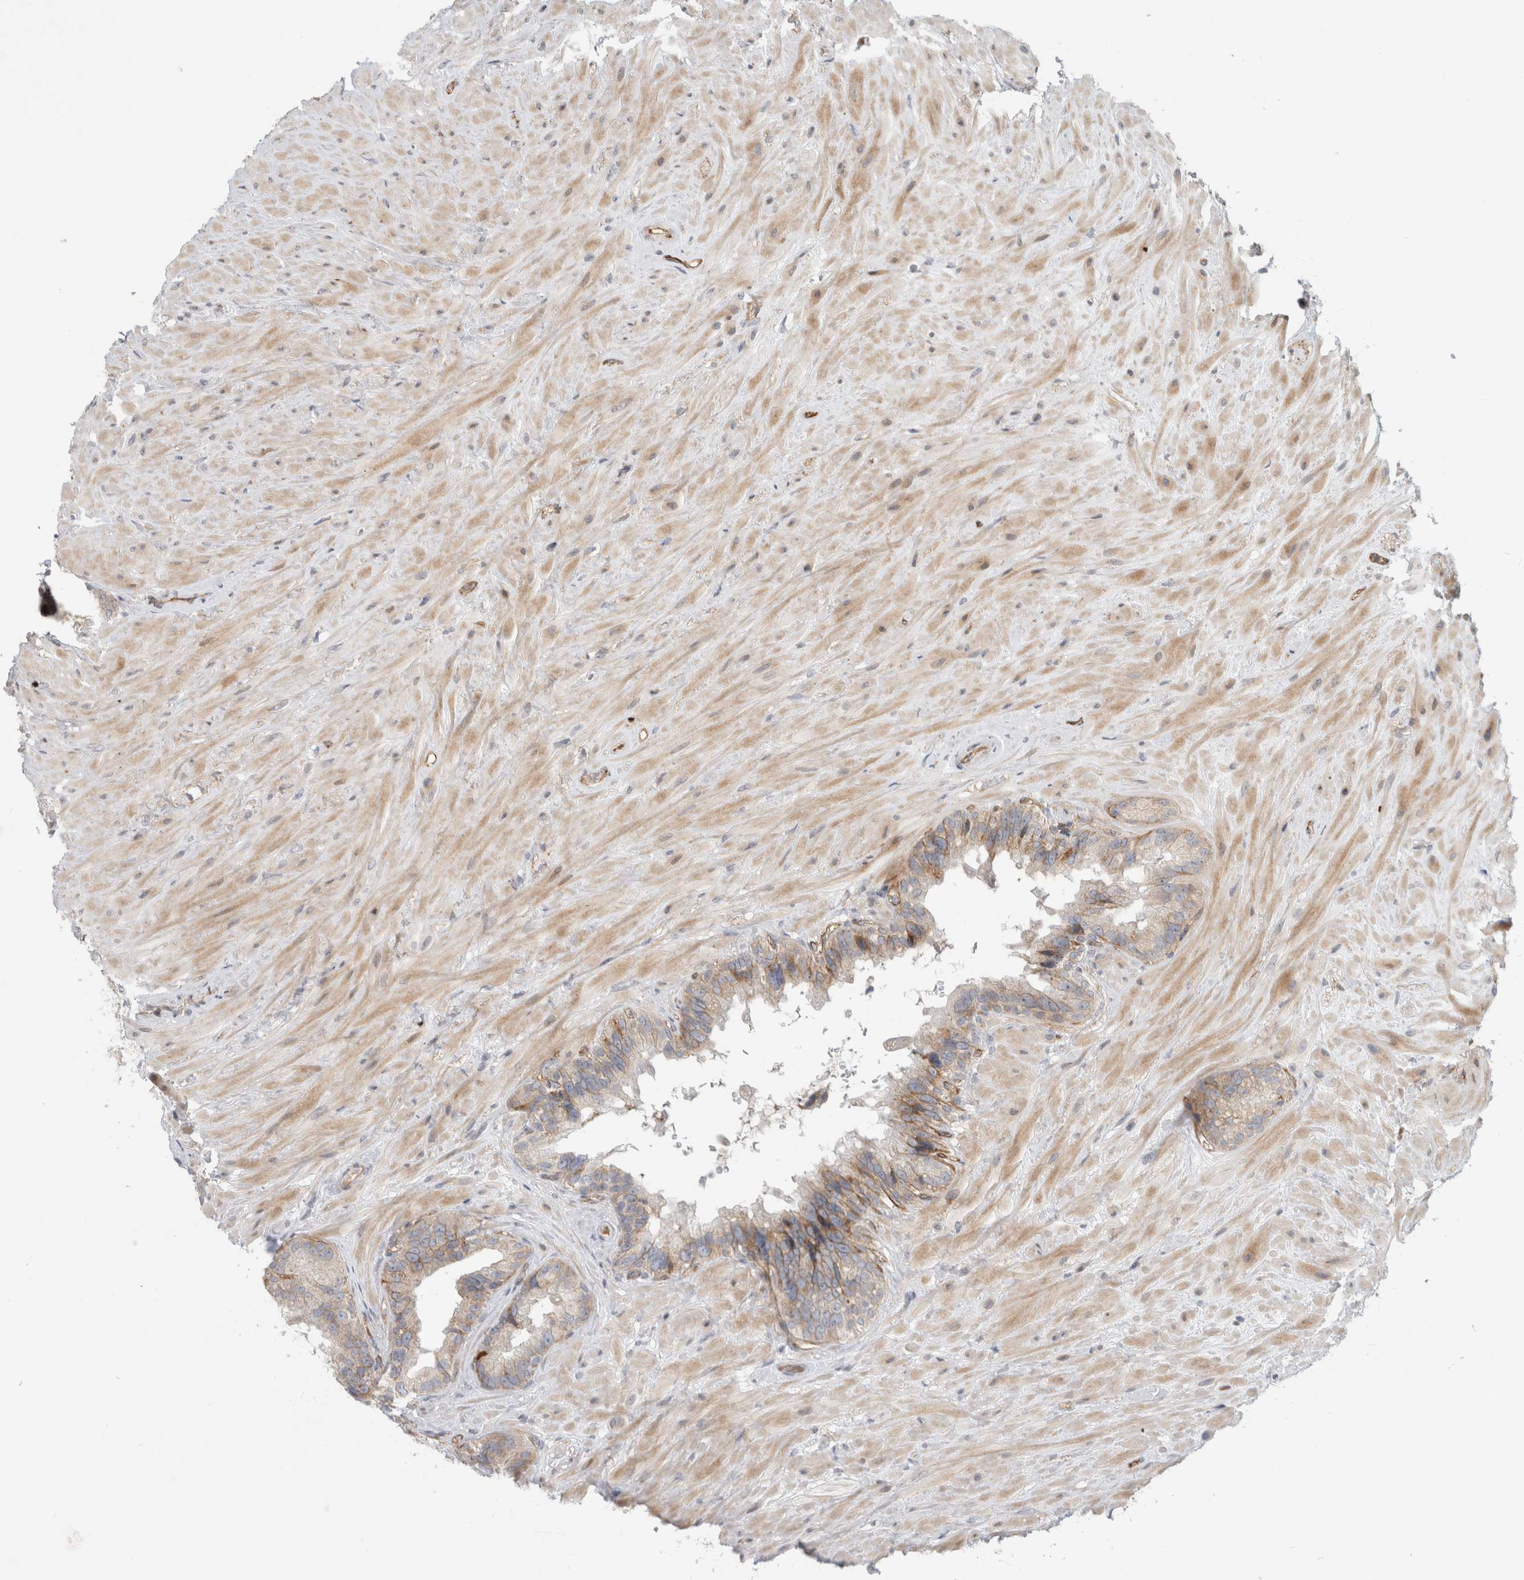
{"staining": {"intensity": "moderate", "quantity": "25%-75%", "location": "cytoplasmic/membranous"}, "tissue": "seminal vesicle", "cell_type": "Glandular cells", "image_type": "normal", "snomed": [{"axis": "morphology", "description": "Normal tissue, NOS"}, {"axis": "topography", "description": "Seminal veicle"}], "caption": "This micrograph displays unremarkable seminal vesicle stained with immunohistochemistry to label a protein in brown. The cytoplasmic/membranous of glandular cells show moderate positivity for the protein. Nuclei are counter-stained blue.", "gene": "KPNA5", "patient": {"sex": "male", "age": 80}}